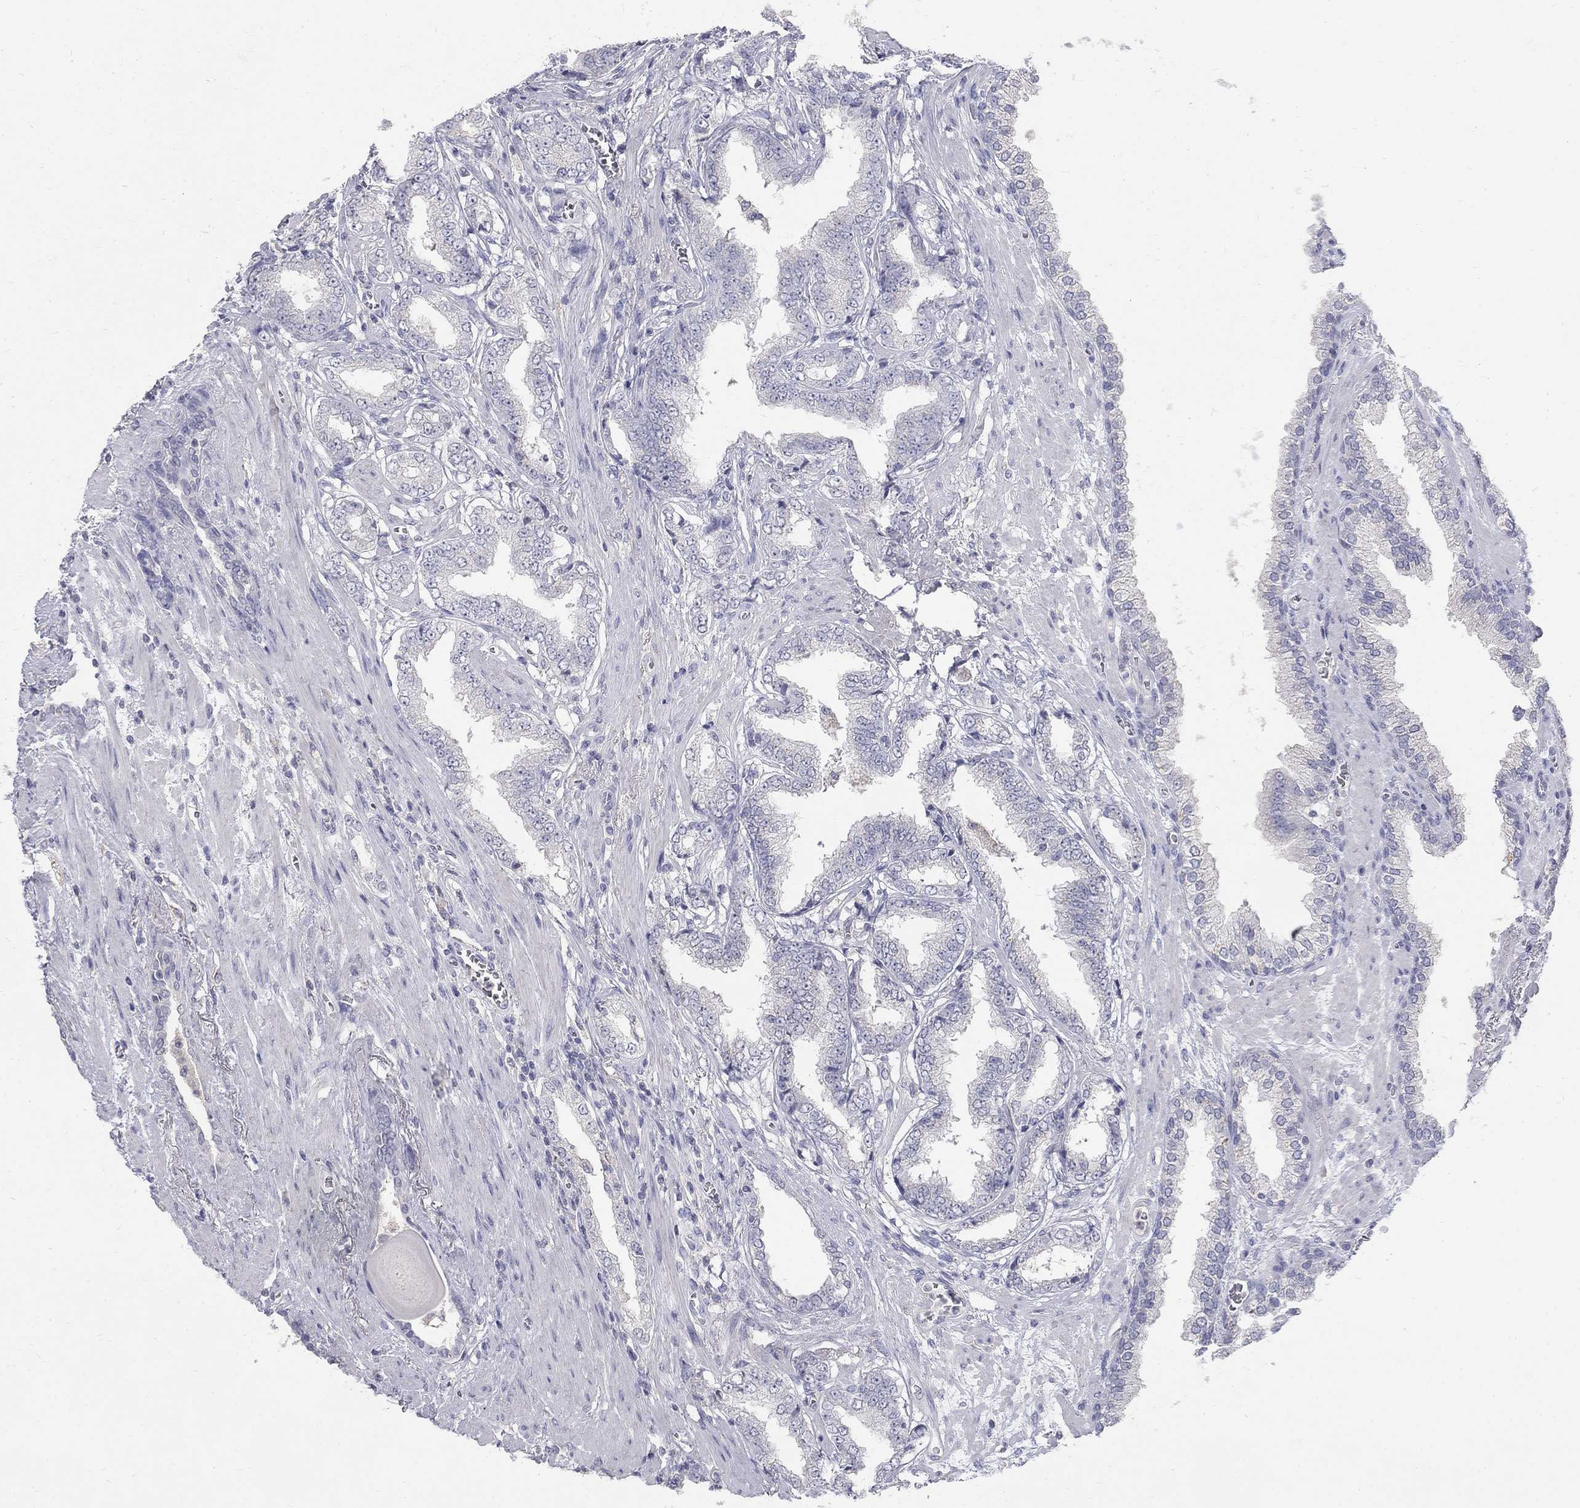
{"staining": {"intensity": "negative", "quantity": "none", "location": "none"}, "tissue": "prostate cancer", "cell_type": "Tumor cells", "image_type": "cancer", "snomed": [{"axis": "morphology", "description": "Adenocarcinoma, Low grade"}, {"axis": "topography", "description": "Prostate"}], "caption": "Tumor cells are negative for brown protein staining in prostate adenocarcinoma (low-grade).", "gene": "PTH1R", "patient": {"sex": "male", "age": 69}}